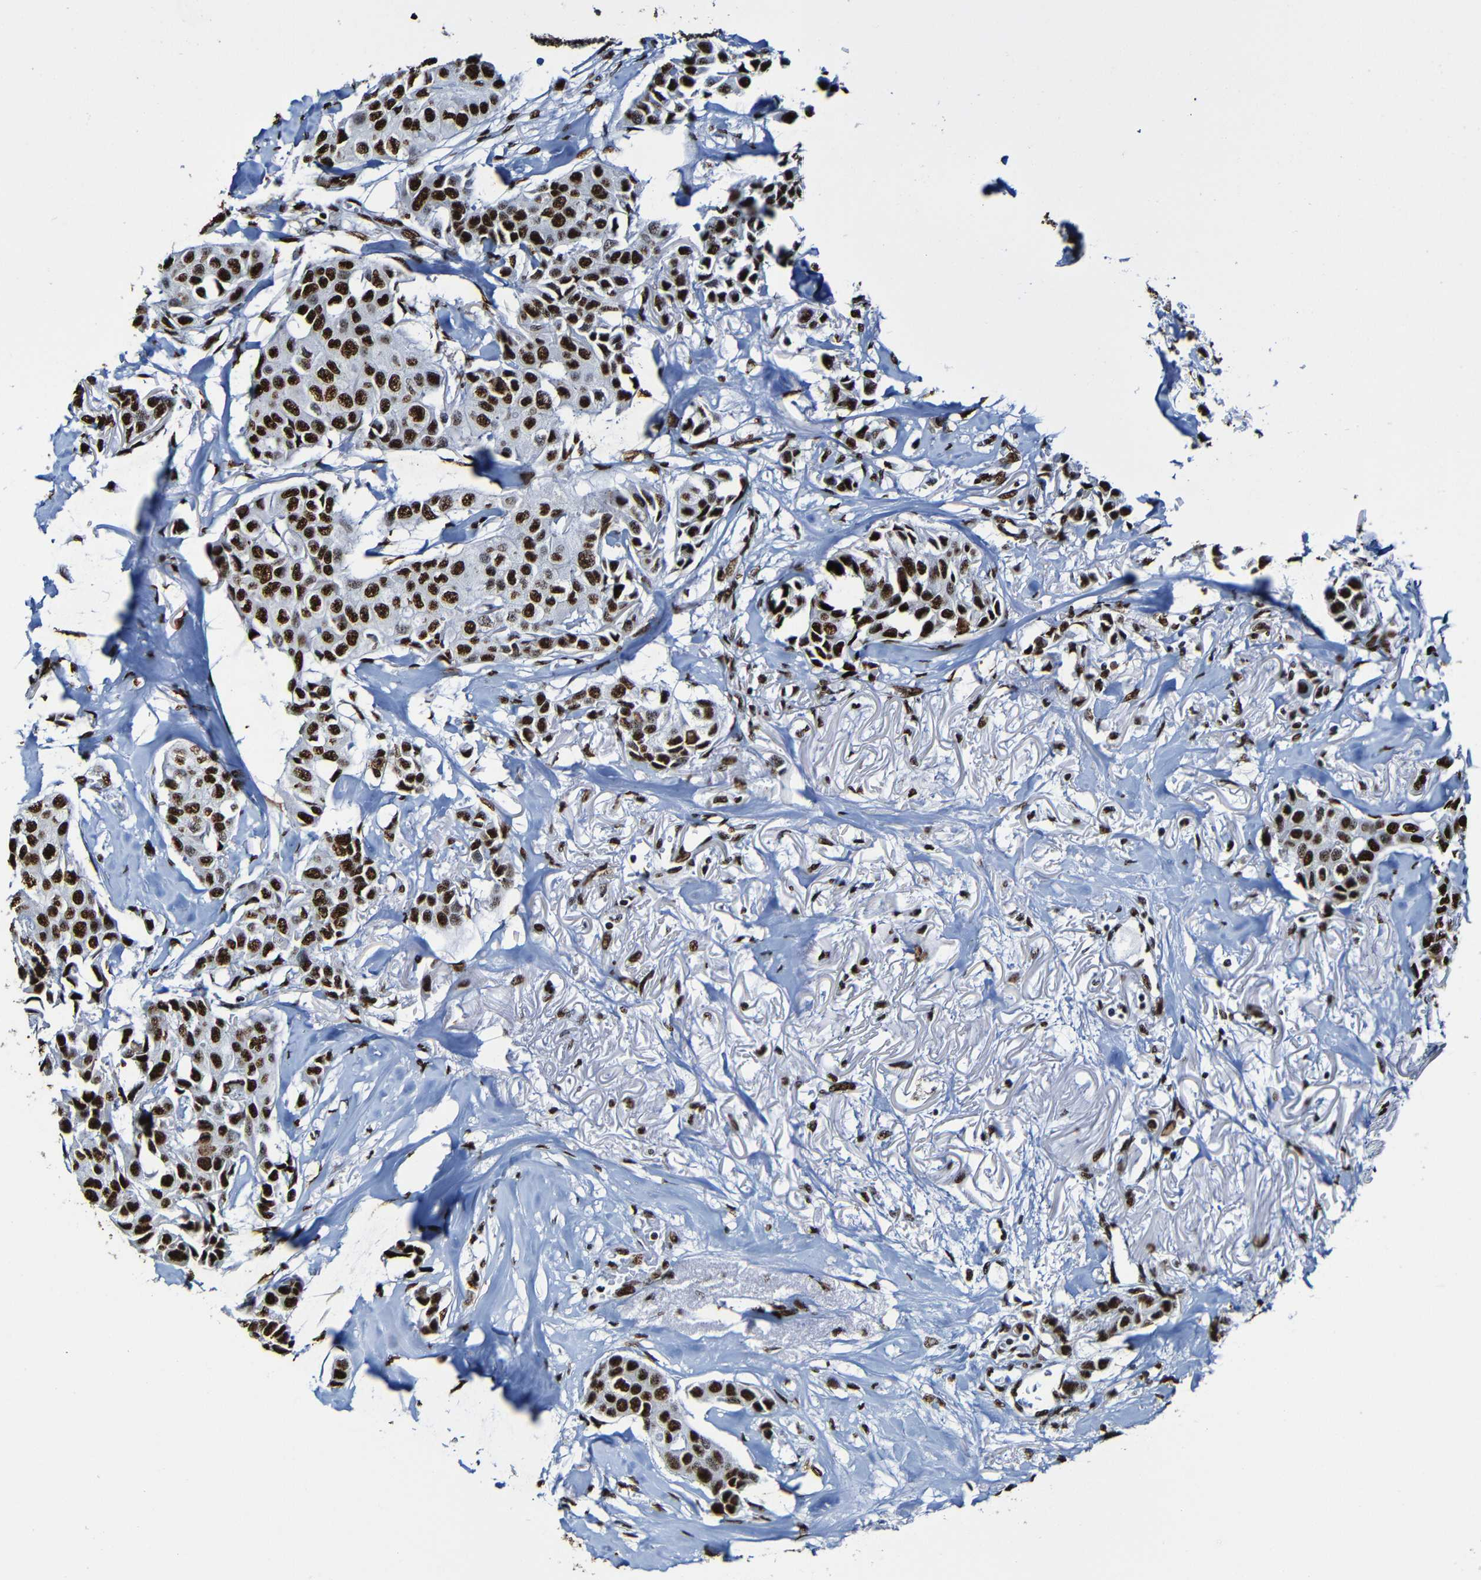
{"staining": {"intensity": "strong", "quantity": ">75%", "location": "nuclear"}, "tissue": "breast cancer", "cell_type": "Tumor cells", "image_type": "cancer", "snomed": [{"axis": "morphology", "description": "Duct carcinoma"}, {"axis": "topography", "description": "Breast"}], "caption": "Brown immunohistochemical staining in human intraductal carcinoma (breast) shows strong nuclear positivity in about >75% of tumor cells.", "gene": "SRSF3", "patient": {"sex": "female", "age": 80}}